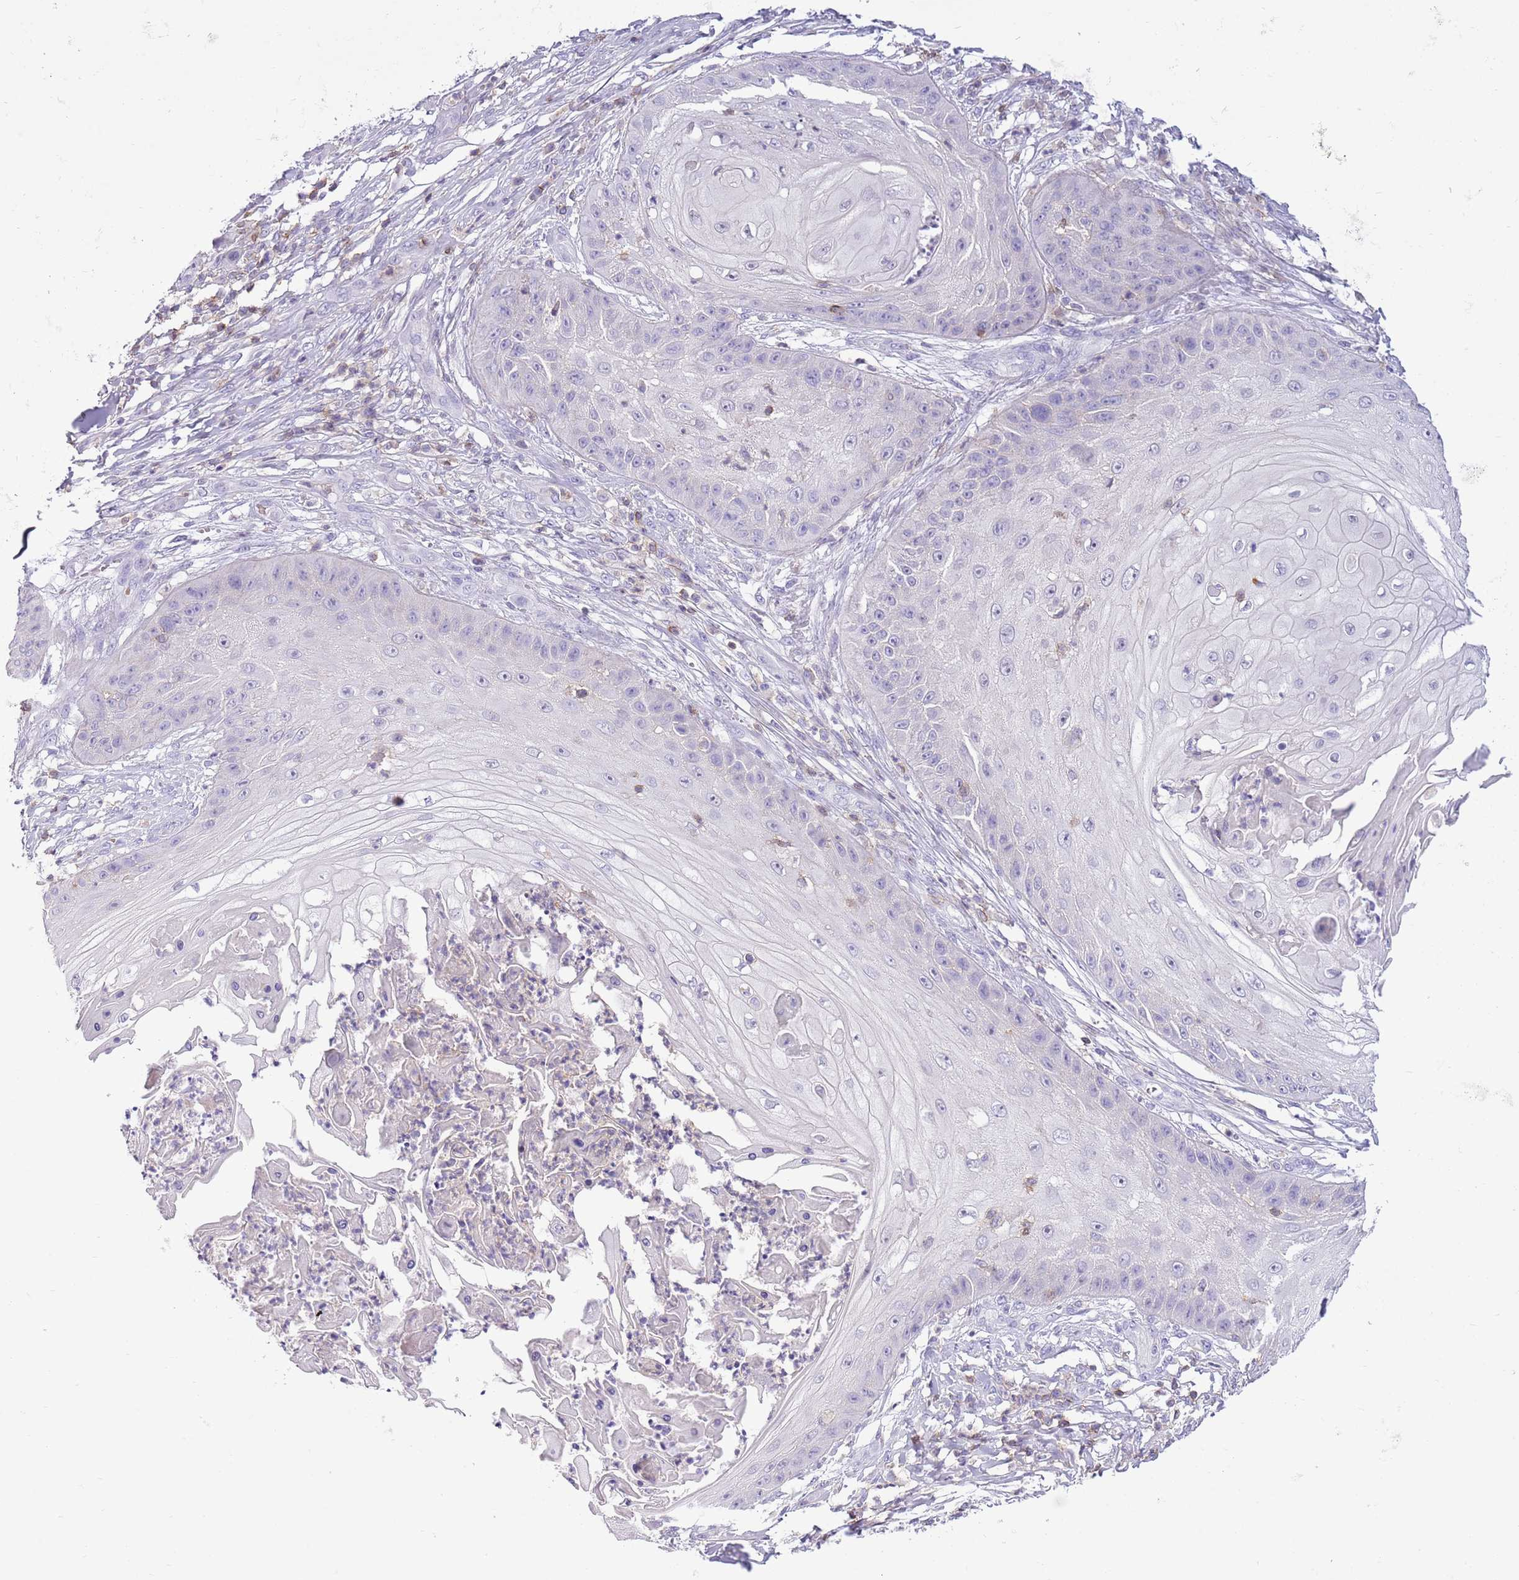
{"staining": {"intensity": "negative", "quantity": "none", "location": "none"}, "tissue": "skin cancer", "cell_type": "Tumor cells", "image_type": "cancer", "snomed": [{"axis": "morphology", "description": "Squamous cell carcinoma, NOS"}, {"axis": "topography", "description": "Skin"}], "caption": "Immunohistochemistry micrograph of skin squamous cell carcinoma stained for a protein (brown), which demonstrates no expression in tumor cells.", "gene": "OR4Q3", "patient": {"sex": "male", "age": 70}}